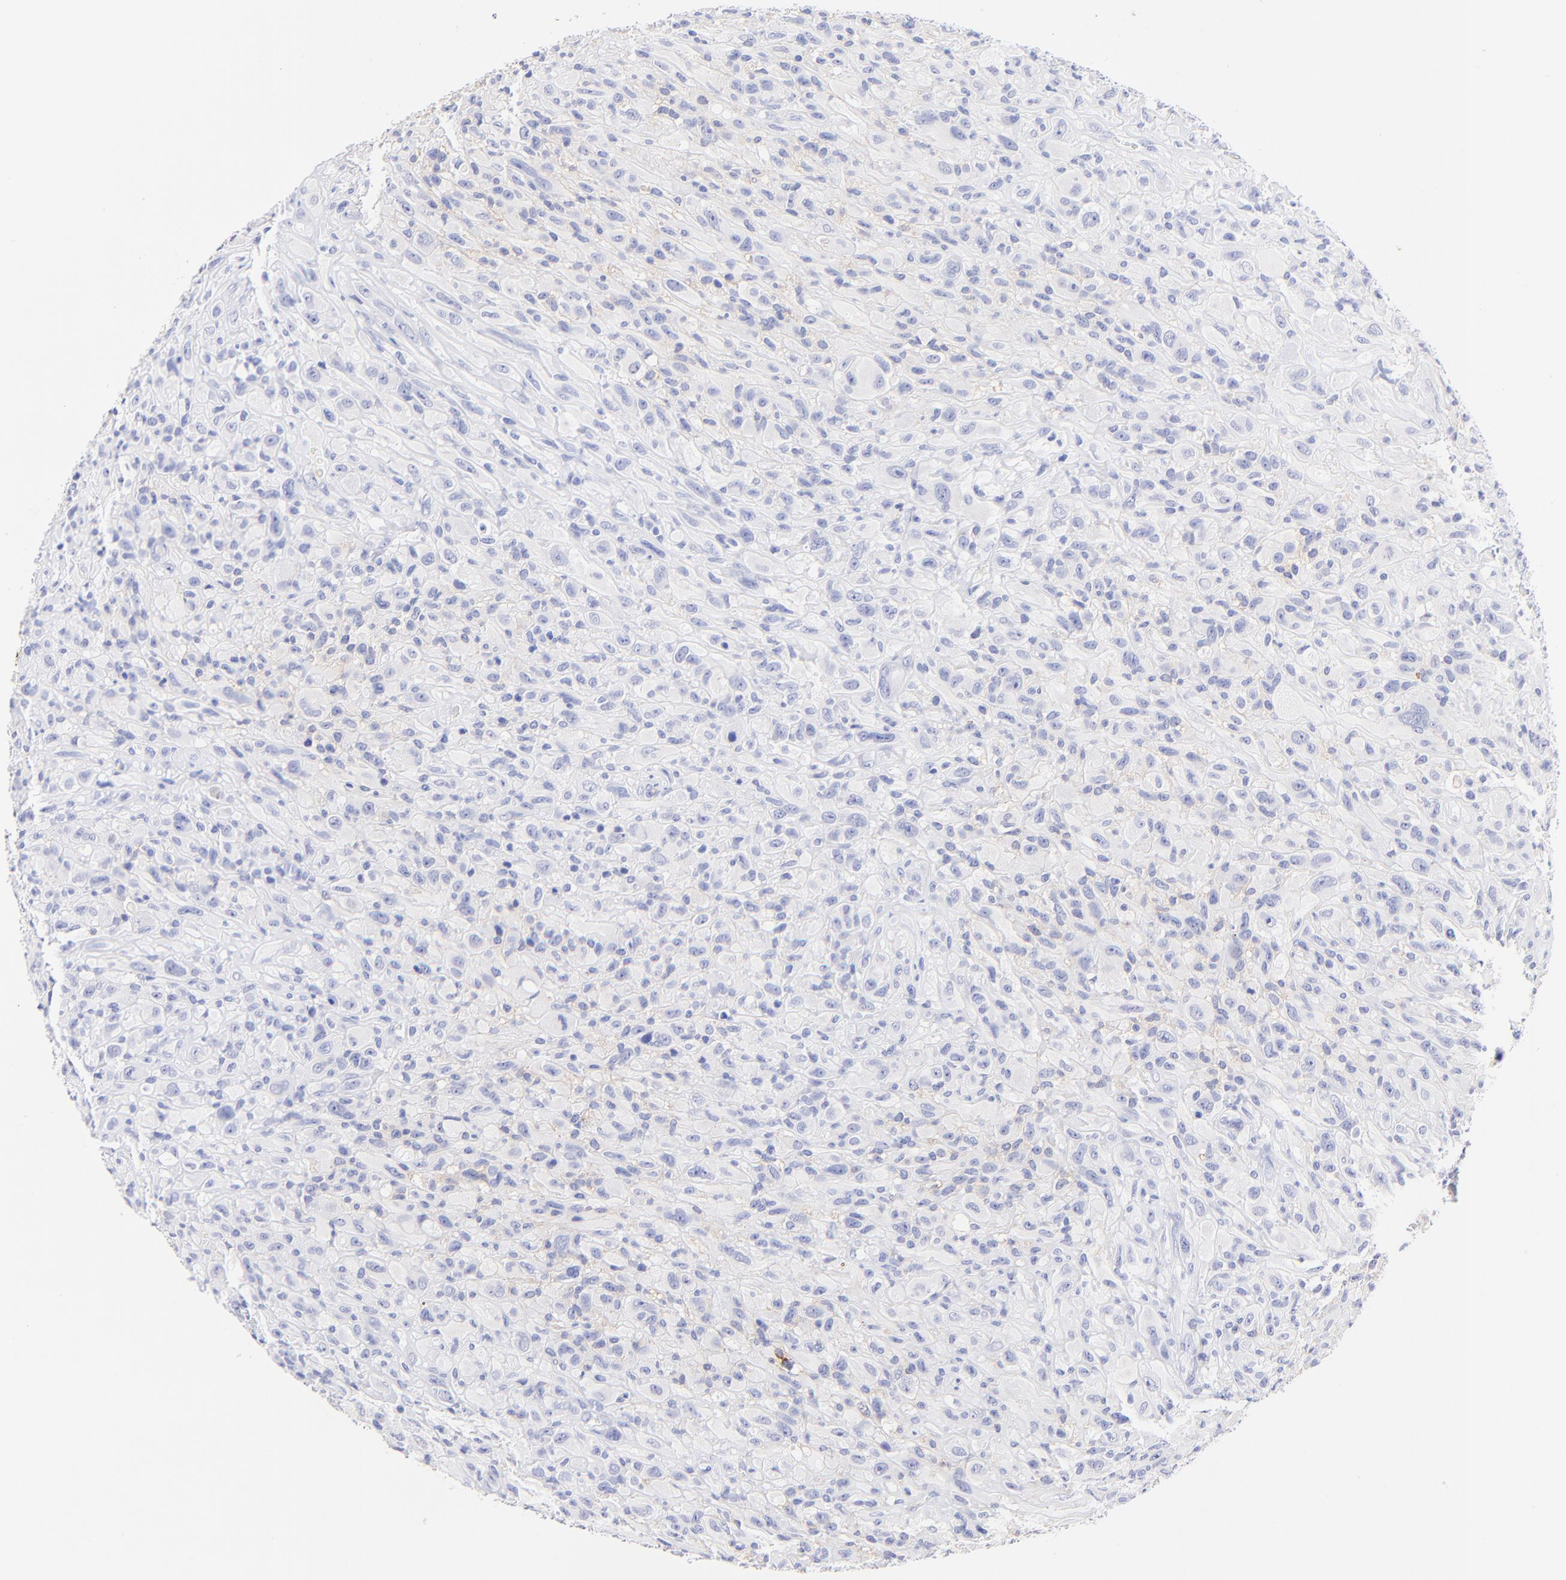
{"staining": {"intensity": "negative", "quantity": "none", "location": "none"}, "tissue": "glioma", "cell_type": "Tumor cells", "image_type": "cancer", "snomed": [{"axis": "morphology", "description": "Glioma, malignant, High grade"}, {"axis": "topography", "description": "Brain"}], "caption": "High magnification brightfield microscopy of glioma stained with DAB (brown) and counterstained with hematoxylin (blue): tumor cells show no significant expression. The staining was performed using DAB (3,3'-diaminobenzidine) to visualize the protein expression in brown, while the nuclei were stained in blue with hematoxylin (Magnification: 20x).", "gene": "RAB3A", "patient": {"sex": "male", "age": 48}}